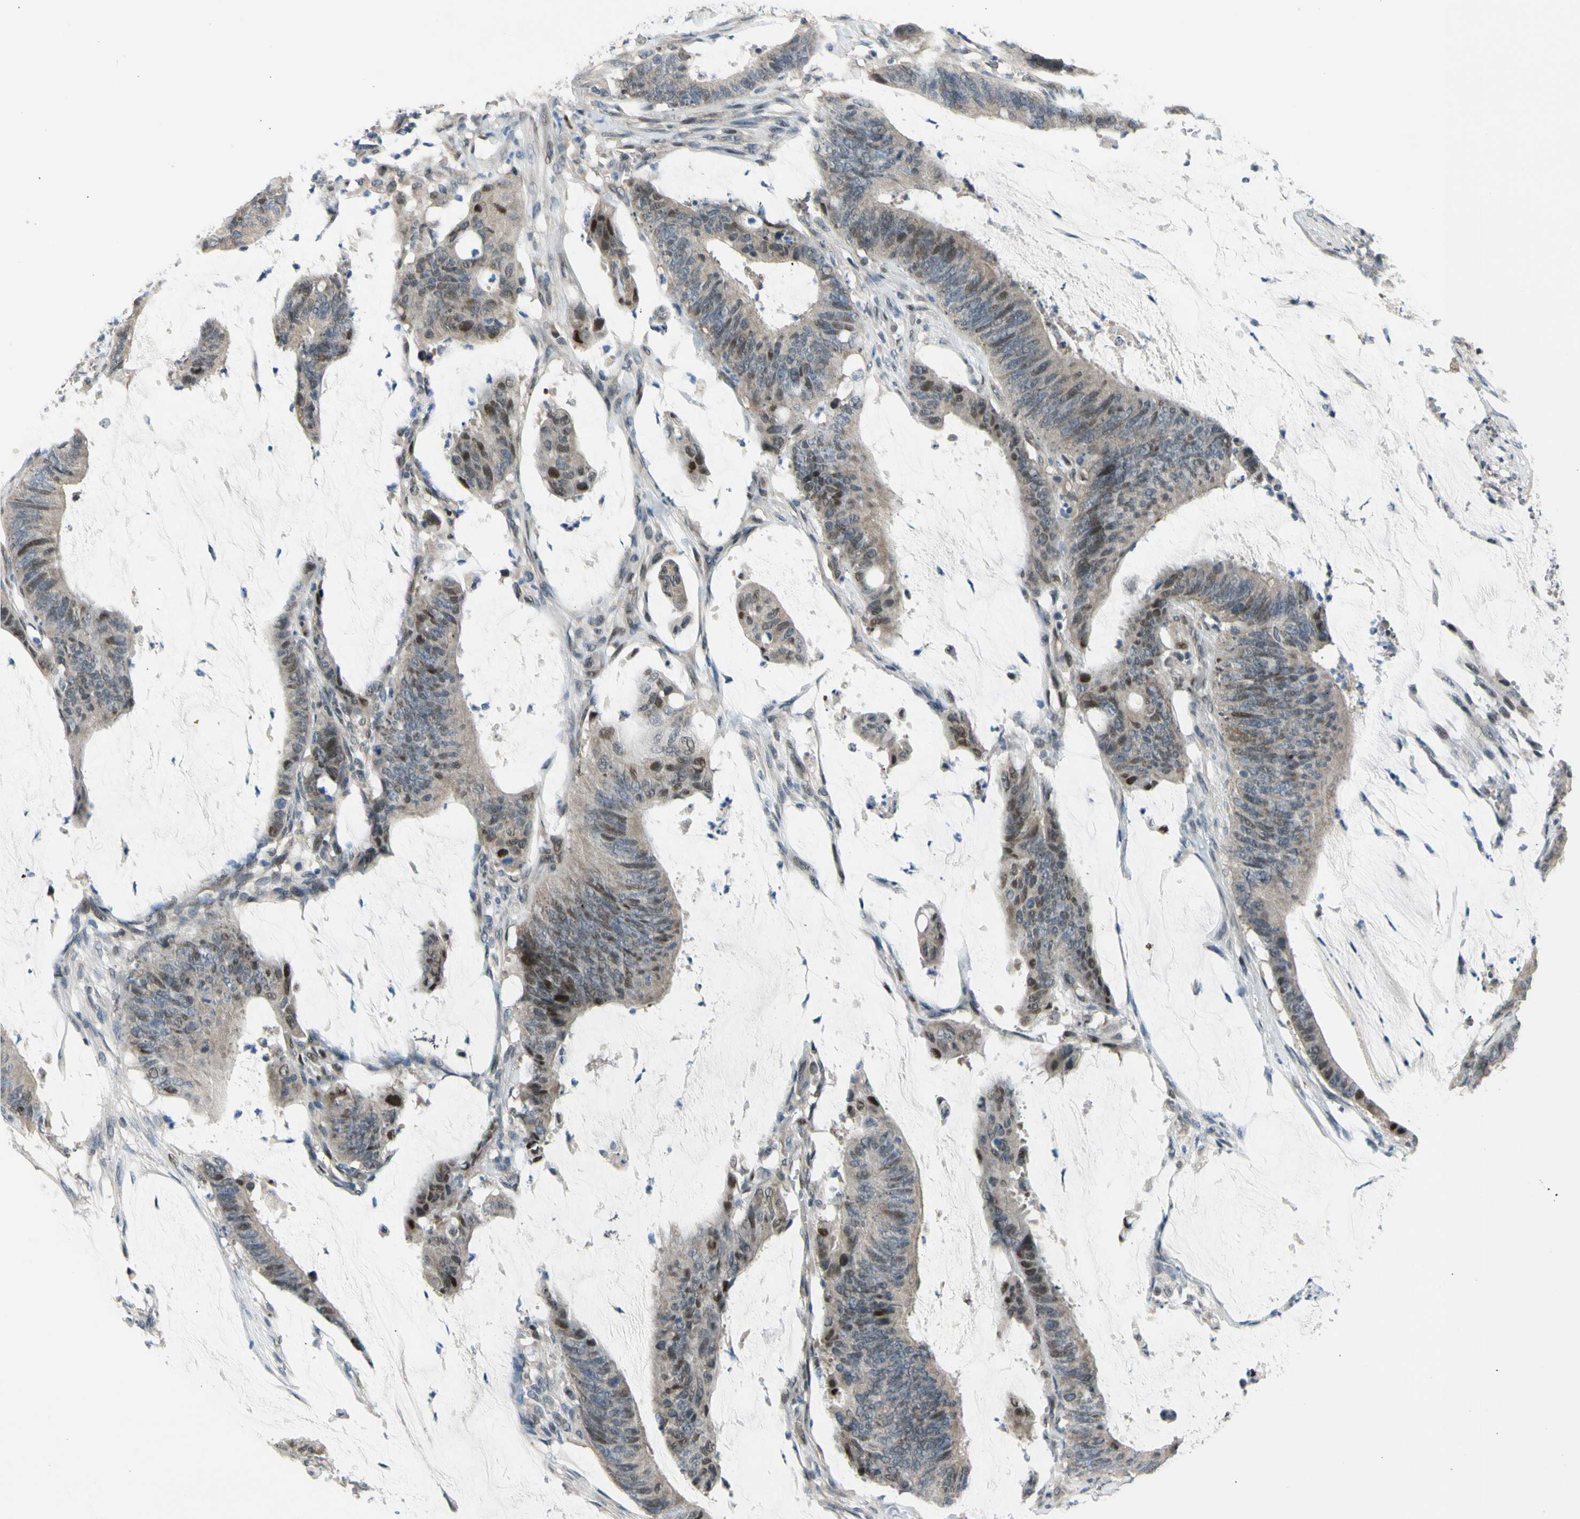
{"staining": {"intensity": "moderate", "quantity": "25%-75%", "location": "nuclear"}, "tissue": "colorectal cancer", "cell_type": "Tumor cells", "image_type": "cancer", "snomed": [{"axis": "morphology", "description": "Adenocarcinoma, NOS"}, {"axis": "topography", "description": "Rectum"}], "caption": "Immunohistochemical staining of colorectal cancer (adenocarcinoma) displays moderate nuclear protein expression in approximately 25%-75% of tumor cells.", "gene": "ZNF184", "patient": {"sex": "female", "age": 66}}